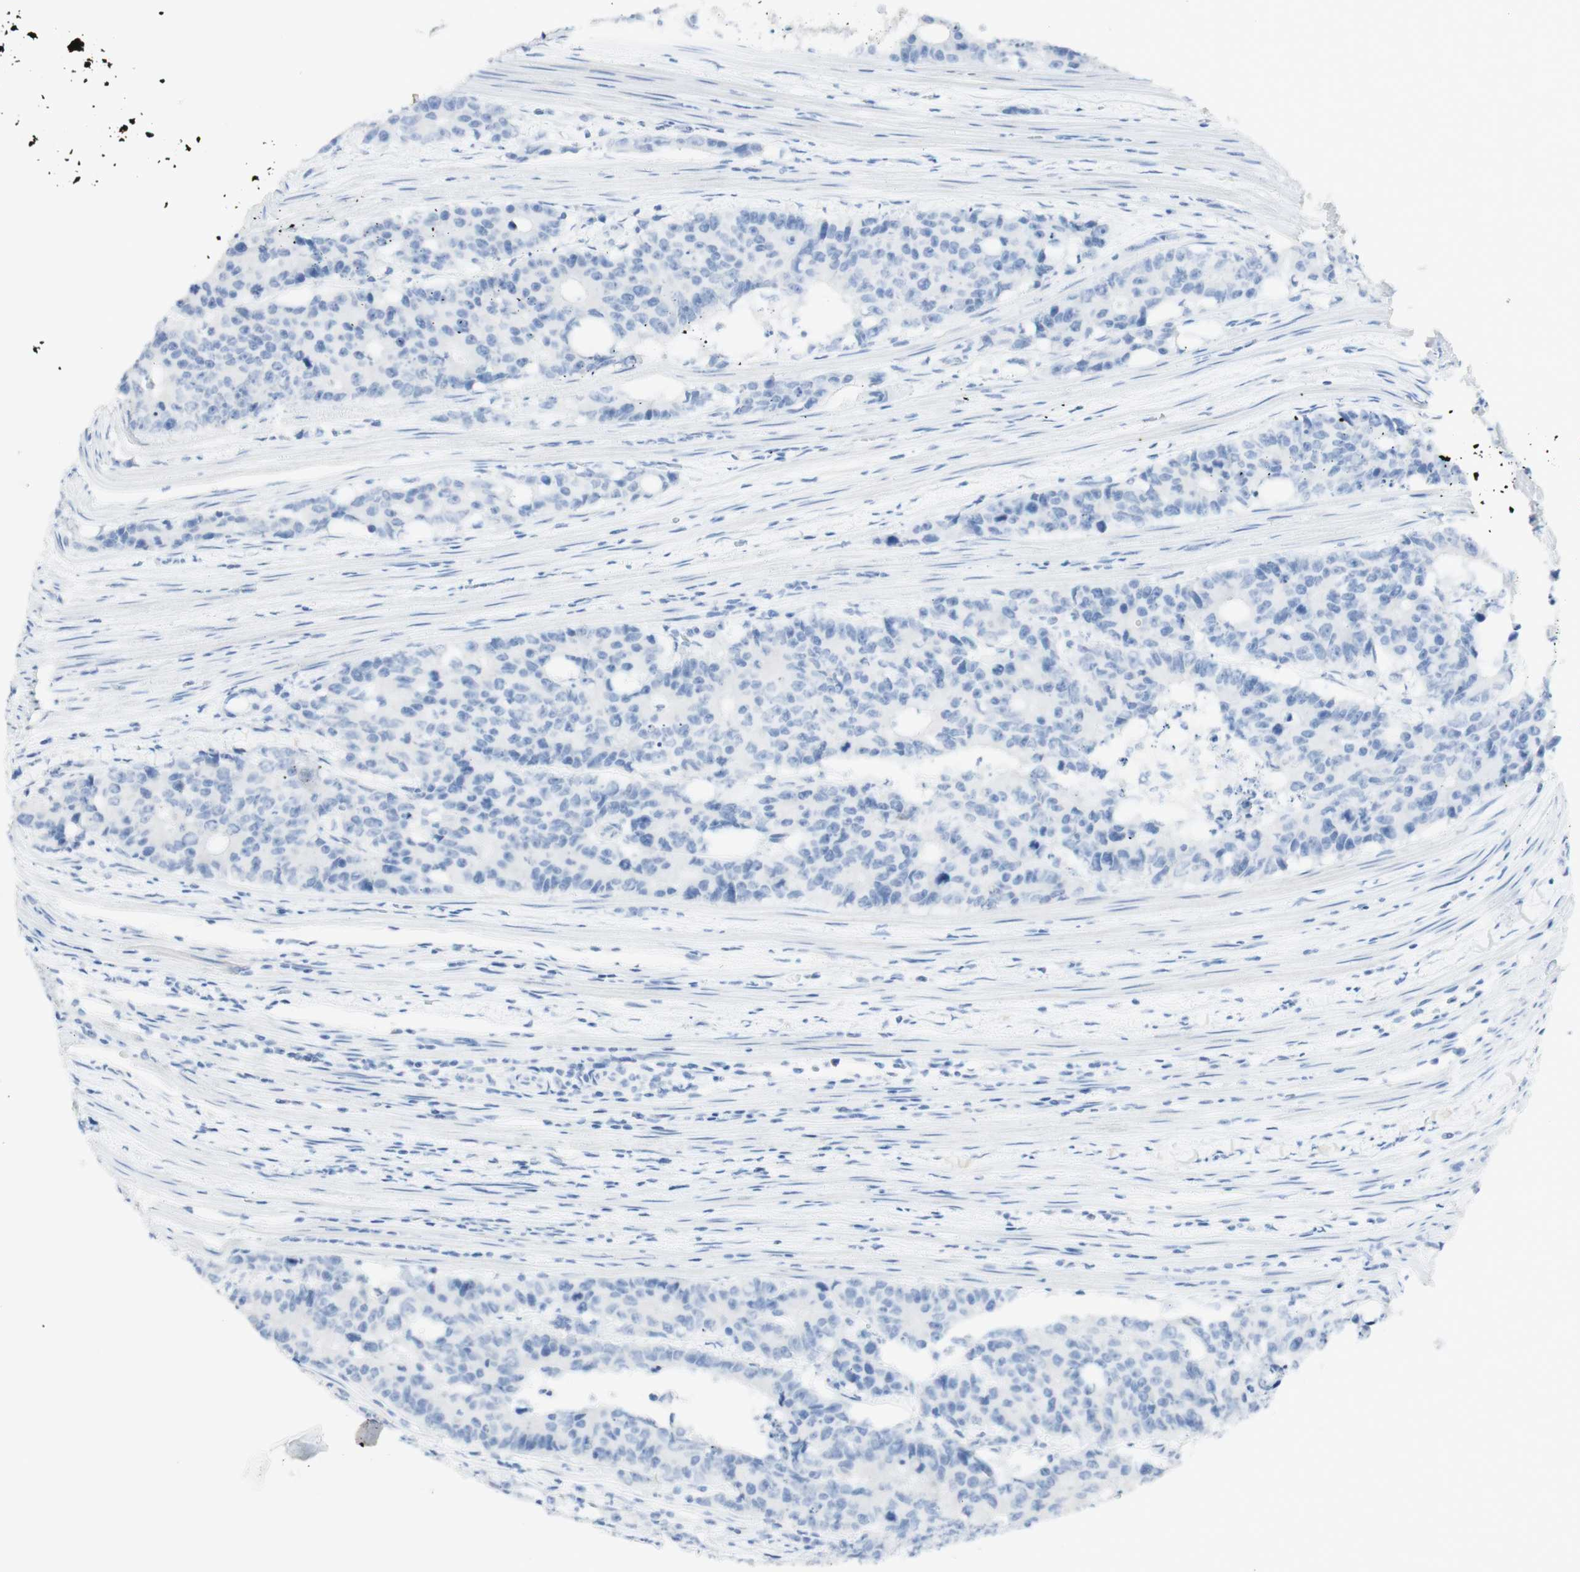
{"staining": {"intensity": "negative", "quantity": "none", "location": "none"}, "tissue": "colorectal cancer", "cell_type": "Tumor cells", "image_type": "cancer", "snomed": [{"axis": "morphology", "description": "Adenocarcinoma, NOS"}, {"axis": "topography", "description": "Colon"}], "caption": "DAB (3,3'-diaminobenzidine) immunohistochemical staining of human colorectal adenocarcinoma displays no significant expression in tumor cells. The staining was performed using DAB to visualize the protein expression in brown, while the nuclei were stained in blue with hematoxylin (Magnification: 20x).", "gene": "TPO", "patient": {"sex": "female", "age": 86}}